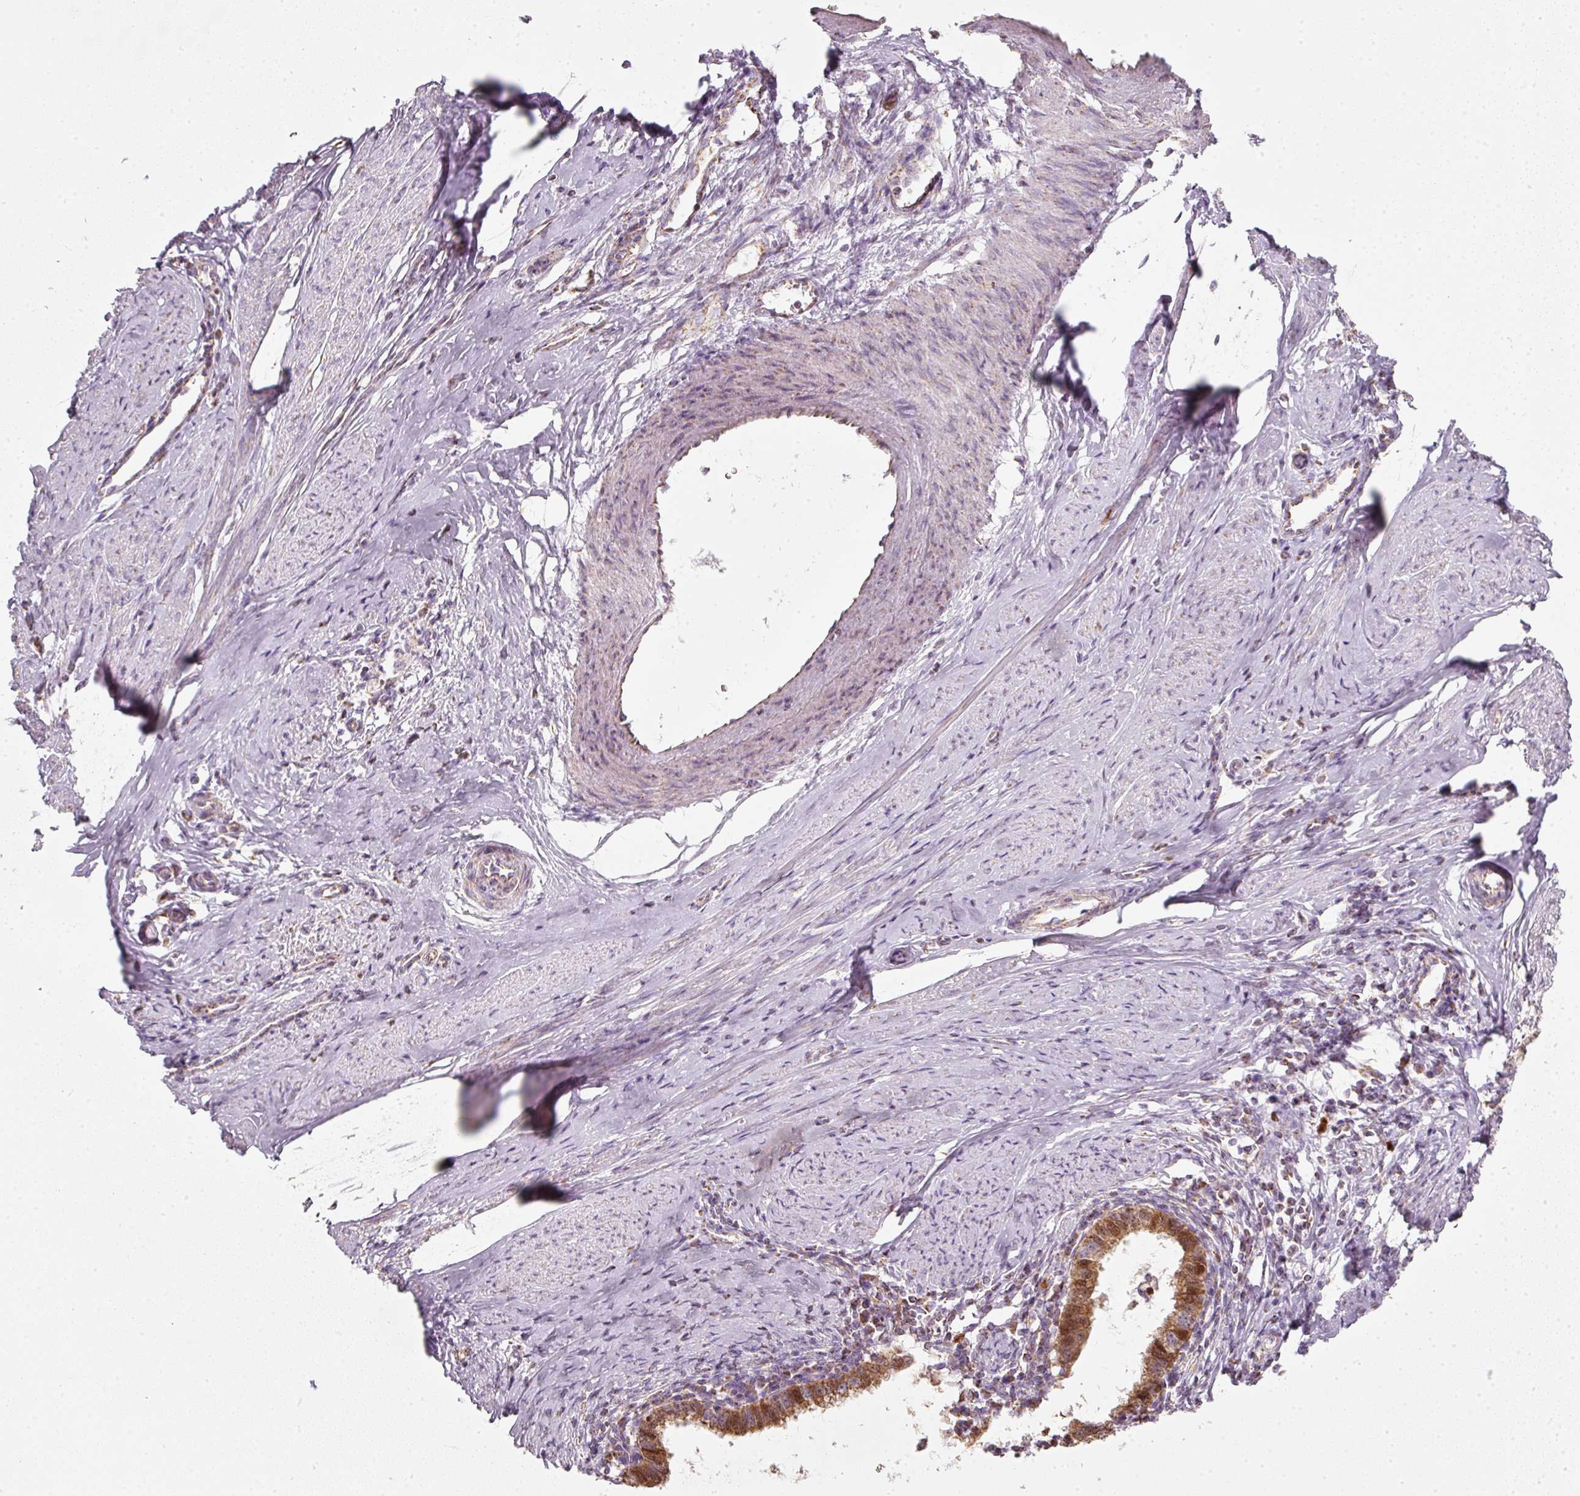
{"staining": {"intensity": "moderate", "quantity": ">75%", "location": "cytoplasmic/membranous,nuclear"}, "tissue": "cervical cancer", "cell_type": "Tumor cells", "image_type": "cancer", "snomed": [{"axis": "morphology", "description": "Adenocarcinoma, NOS"}, {"axis": "topography", "description": "Cervix"}], "caption": "Approximately >75% of tumor cells in cervical adenocarcinoma demonstrate moderate cytoplasmic/membranous and nuclear protein positivity as visualized by brown immunohistochemical staining.", "gene": "DUT", "patient": {"sex": "female", "age": 36}}